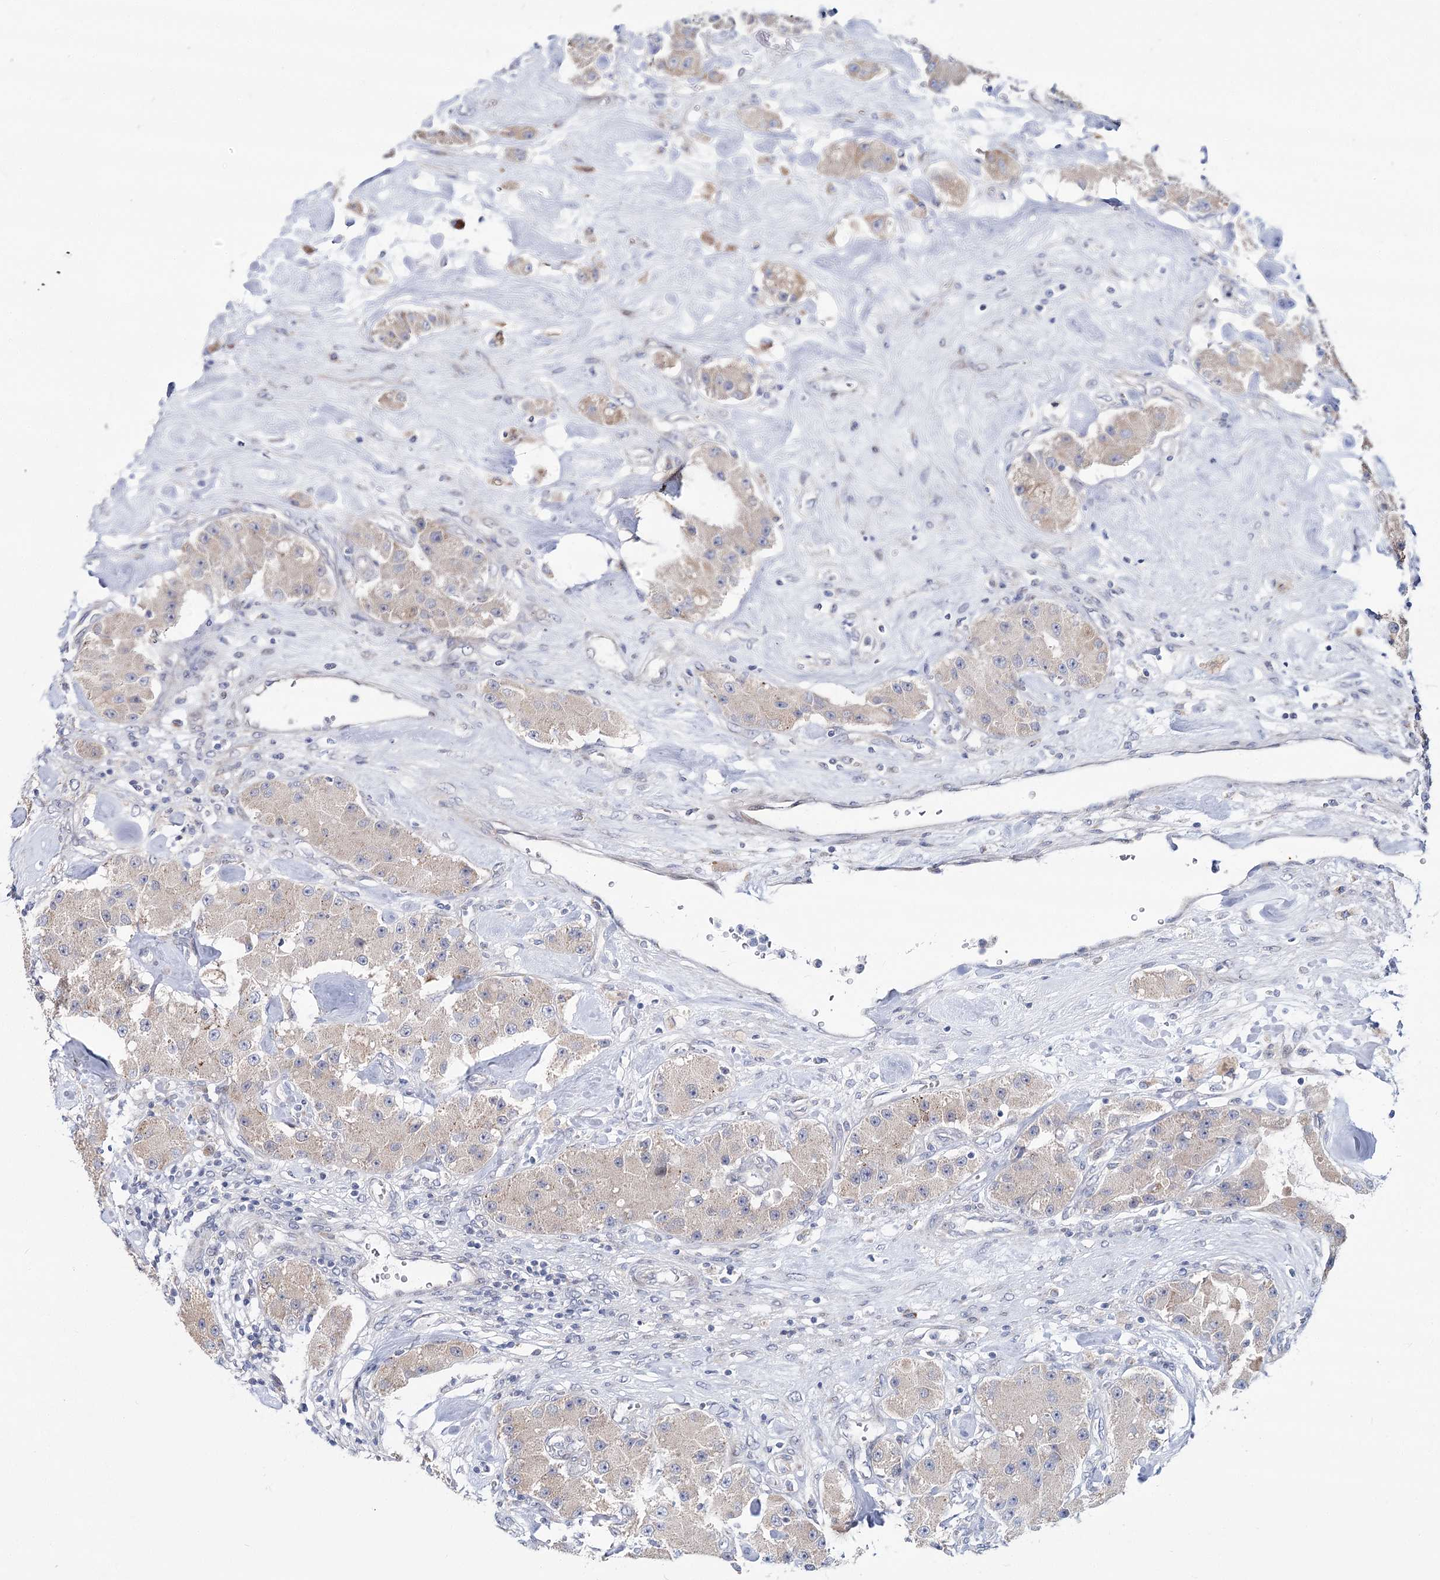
{"staining": {"intensity": "weak", "quantity": ">75%", "location": "cytoplasmic/membranous"}, "tissue": "carcinoid", "cell_type": "Tumor cells", "image_type": "cancer", "snomed": [{"axis": "morphology", "description": "Carcinoid, malignant, NOS"}, {"axis": "topography", "description": "Pancreas"}], "caption": "Carcinoid stained with a brown dye exhibits weak cytoplasmic/membranous positive expression in about >75% of tumor cells.", "gene": "CPLANE1", "patient": {"sex": "male", "age": 41}}